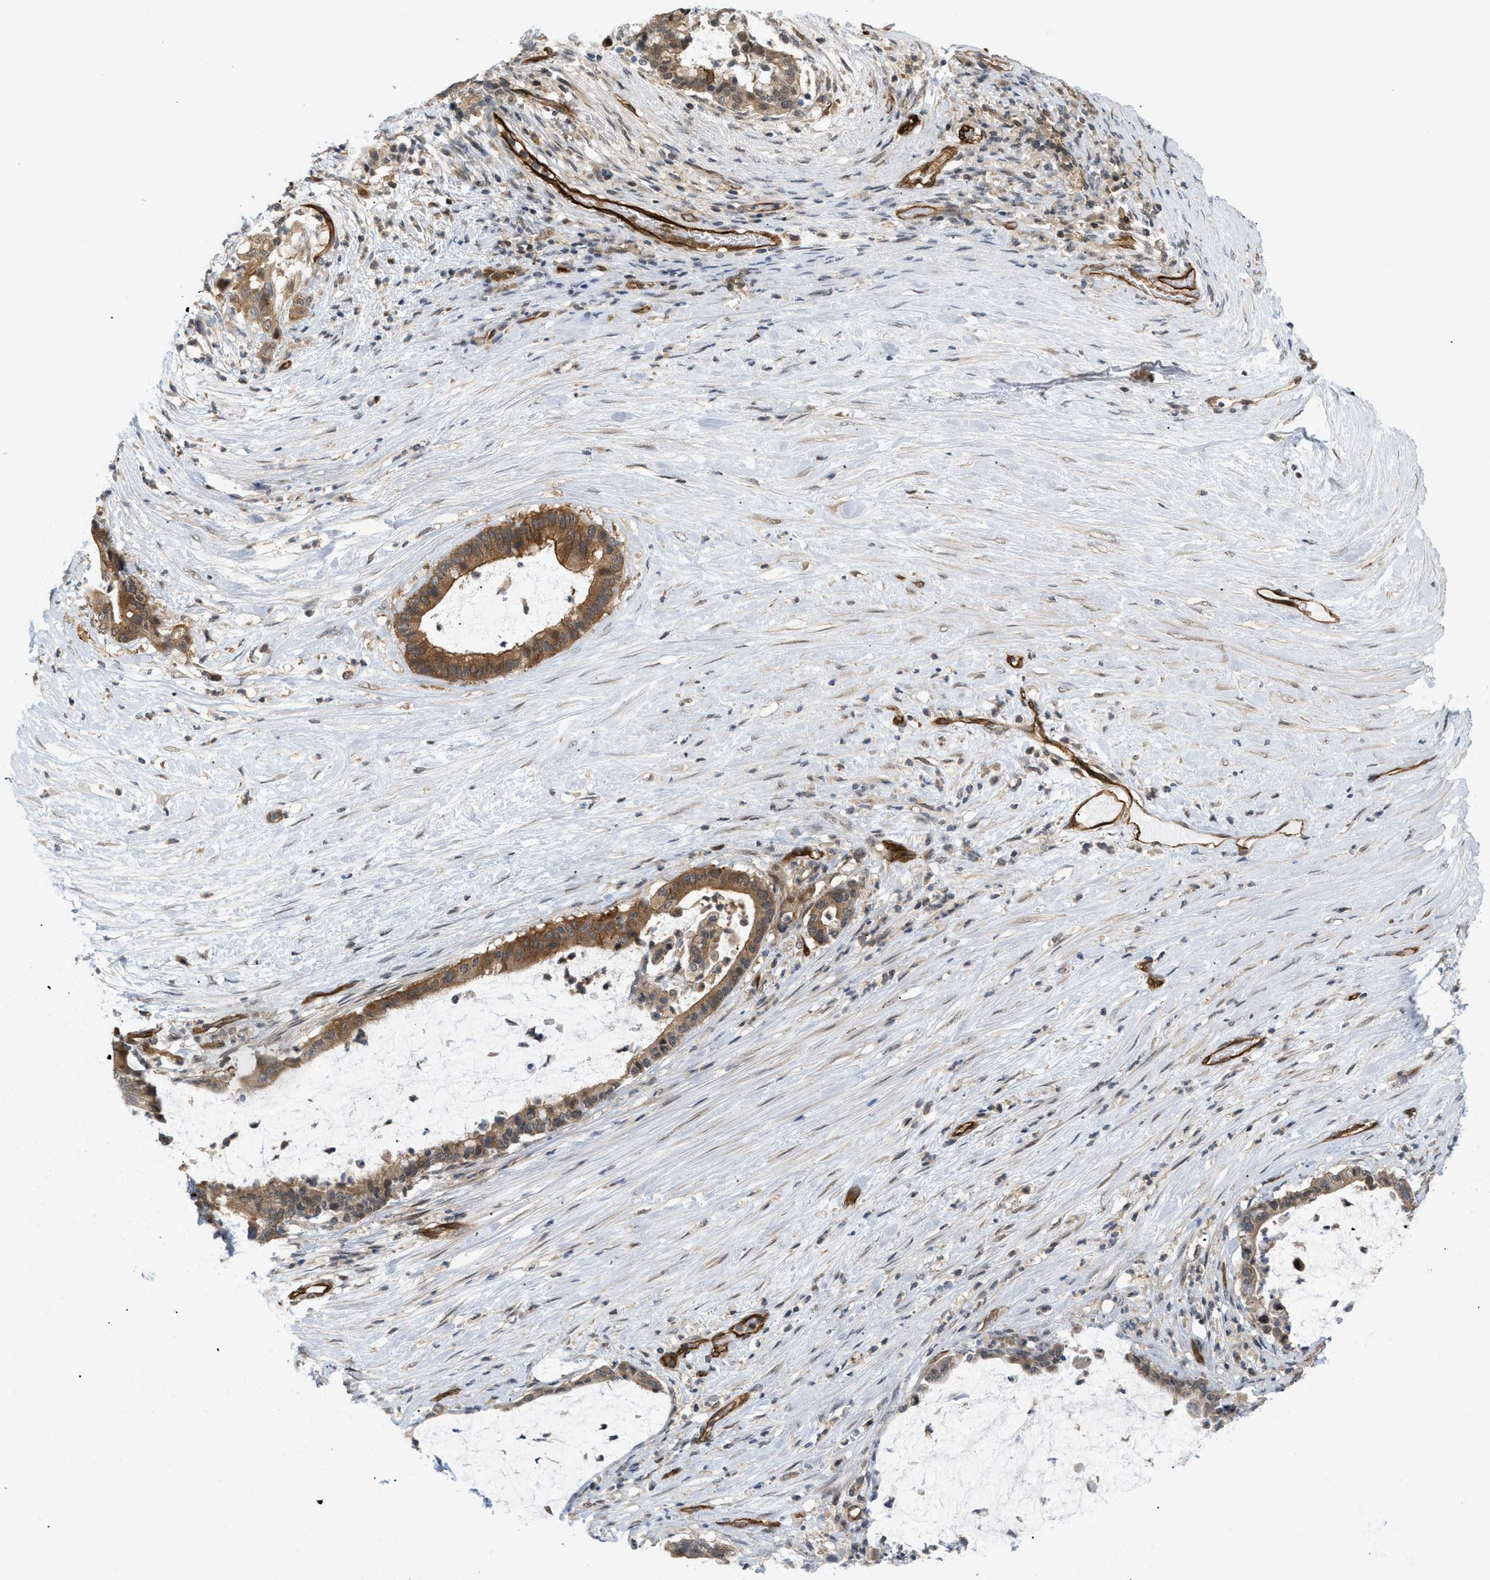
{"staining": {"intensity": "moderate", "quantity": ">75%", "location": "cytoplasmic/membranous"}, "tissue": "pancreatic cancer", "cell_type": "Tumor cells", "image_type": "cancer", "snomed": [{"axis": "morphology", "description": "Adenocarcinoma, NOS"}, {"axis": "topography", "description": "Pancreas"}], "caption": "IHC photomicrograph of neoplastic tissue: human pancreatic adenocarcinoma stained using immunohistochemistry exhibits medium levels of moderate protein expression localized specifically in the cytoplasmic/membranous of tumor cells, appearing as a cytoplasmic/membranous brown color.", "gene": "PALMD", "patient": {"sex": "male", "age": 41}}